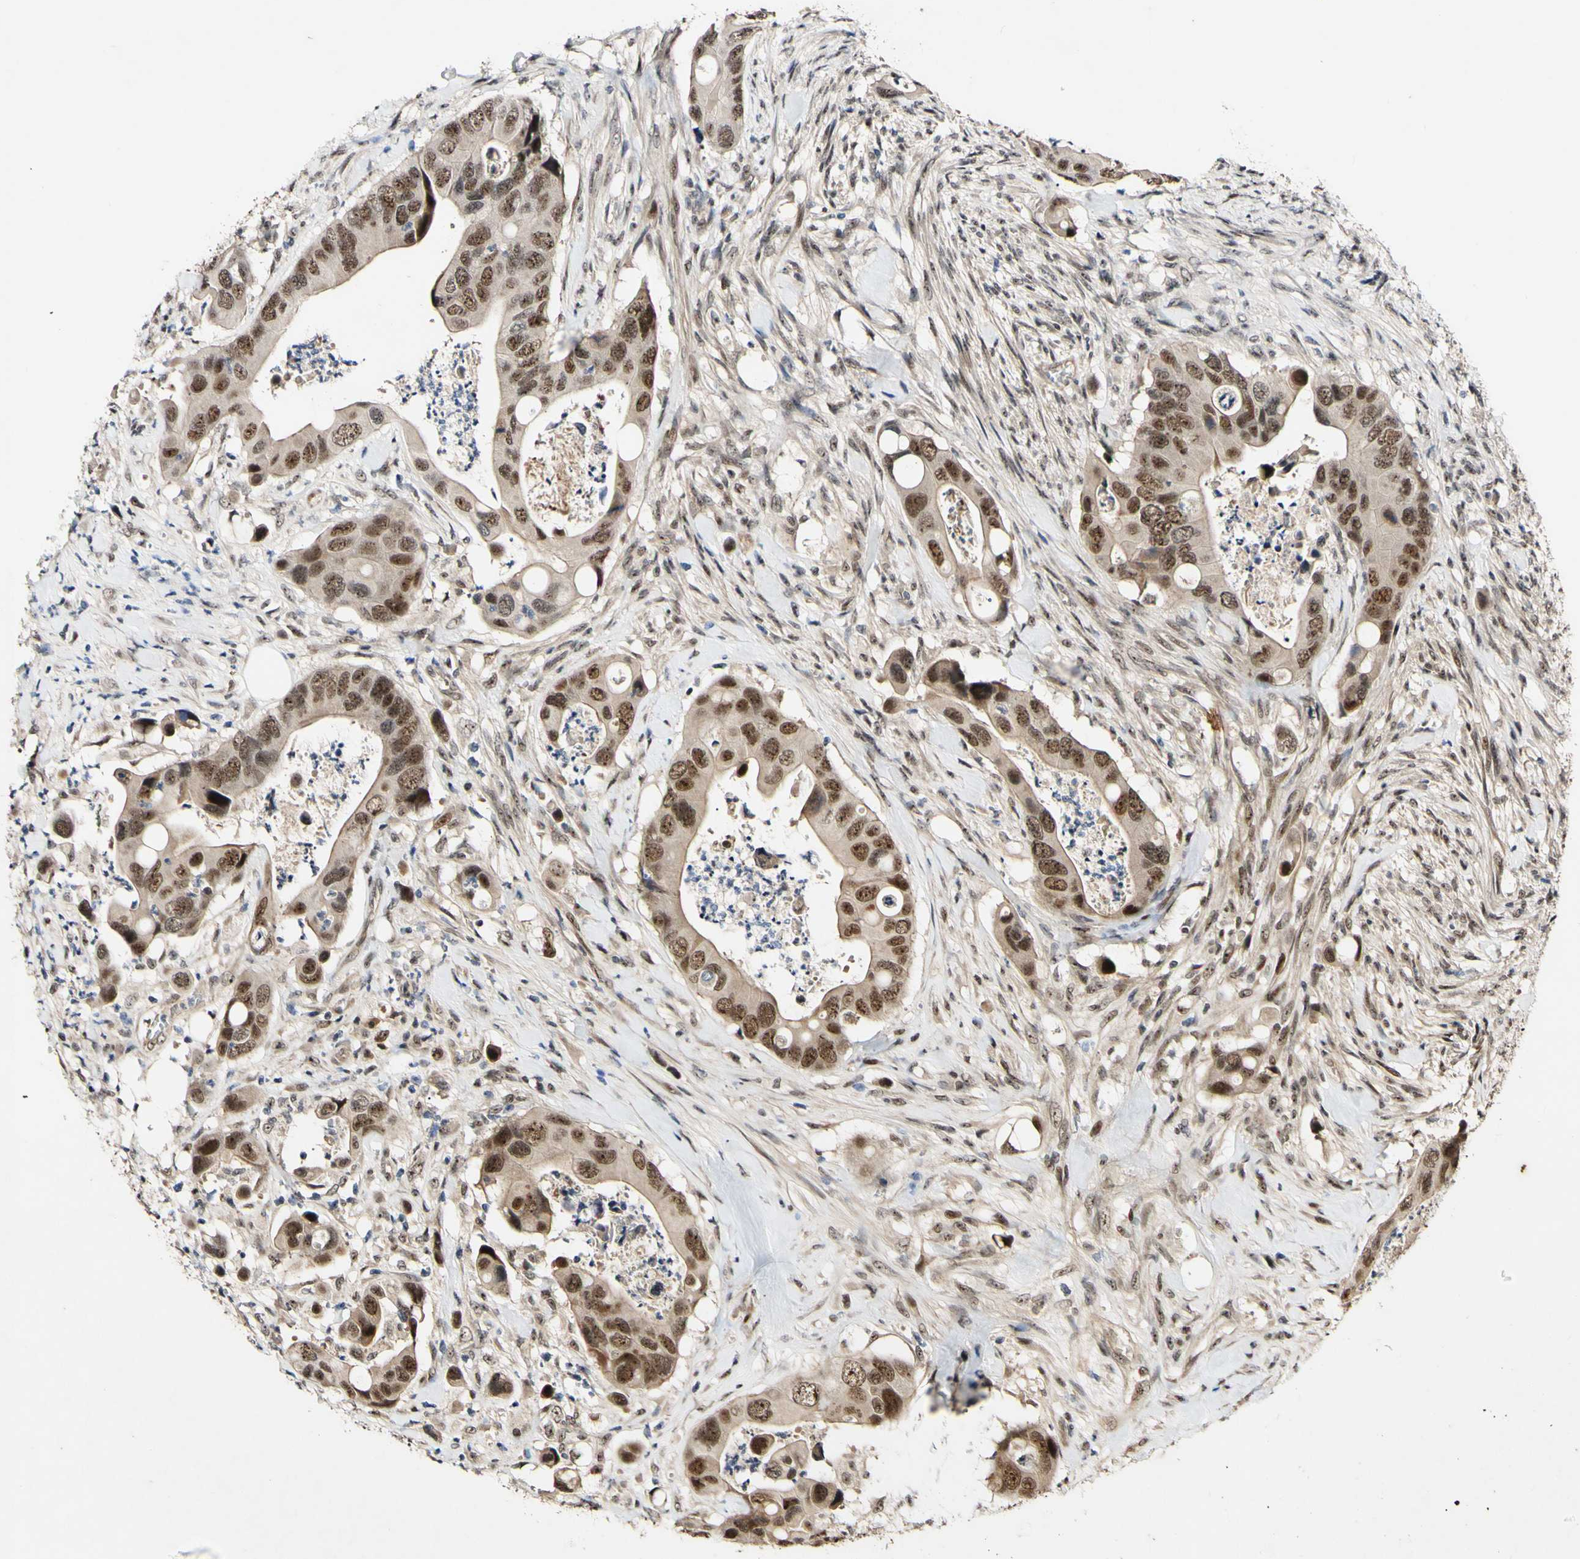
{"staining": {"intensity": "moderate", "quantity": ">75%", "location": "nuclear"}, "tissue": "colorectal cancer", "cell_type": "Tumor cells", "image_type": "cancer", "snomed": [{"axis": "morphology", "description": "Adenocarcinoma, NOS"}, {"axis": "topography", "description": "Rectum"}], "caption": "Protein expression by immunohistochemistry (IHC) shows moderate nuclear expression in about >75% of tumor cells in colorectal cancer.", "gene": "POLR2F", "patient": {"sex": "female", "age": 57}}